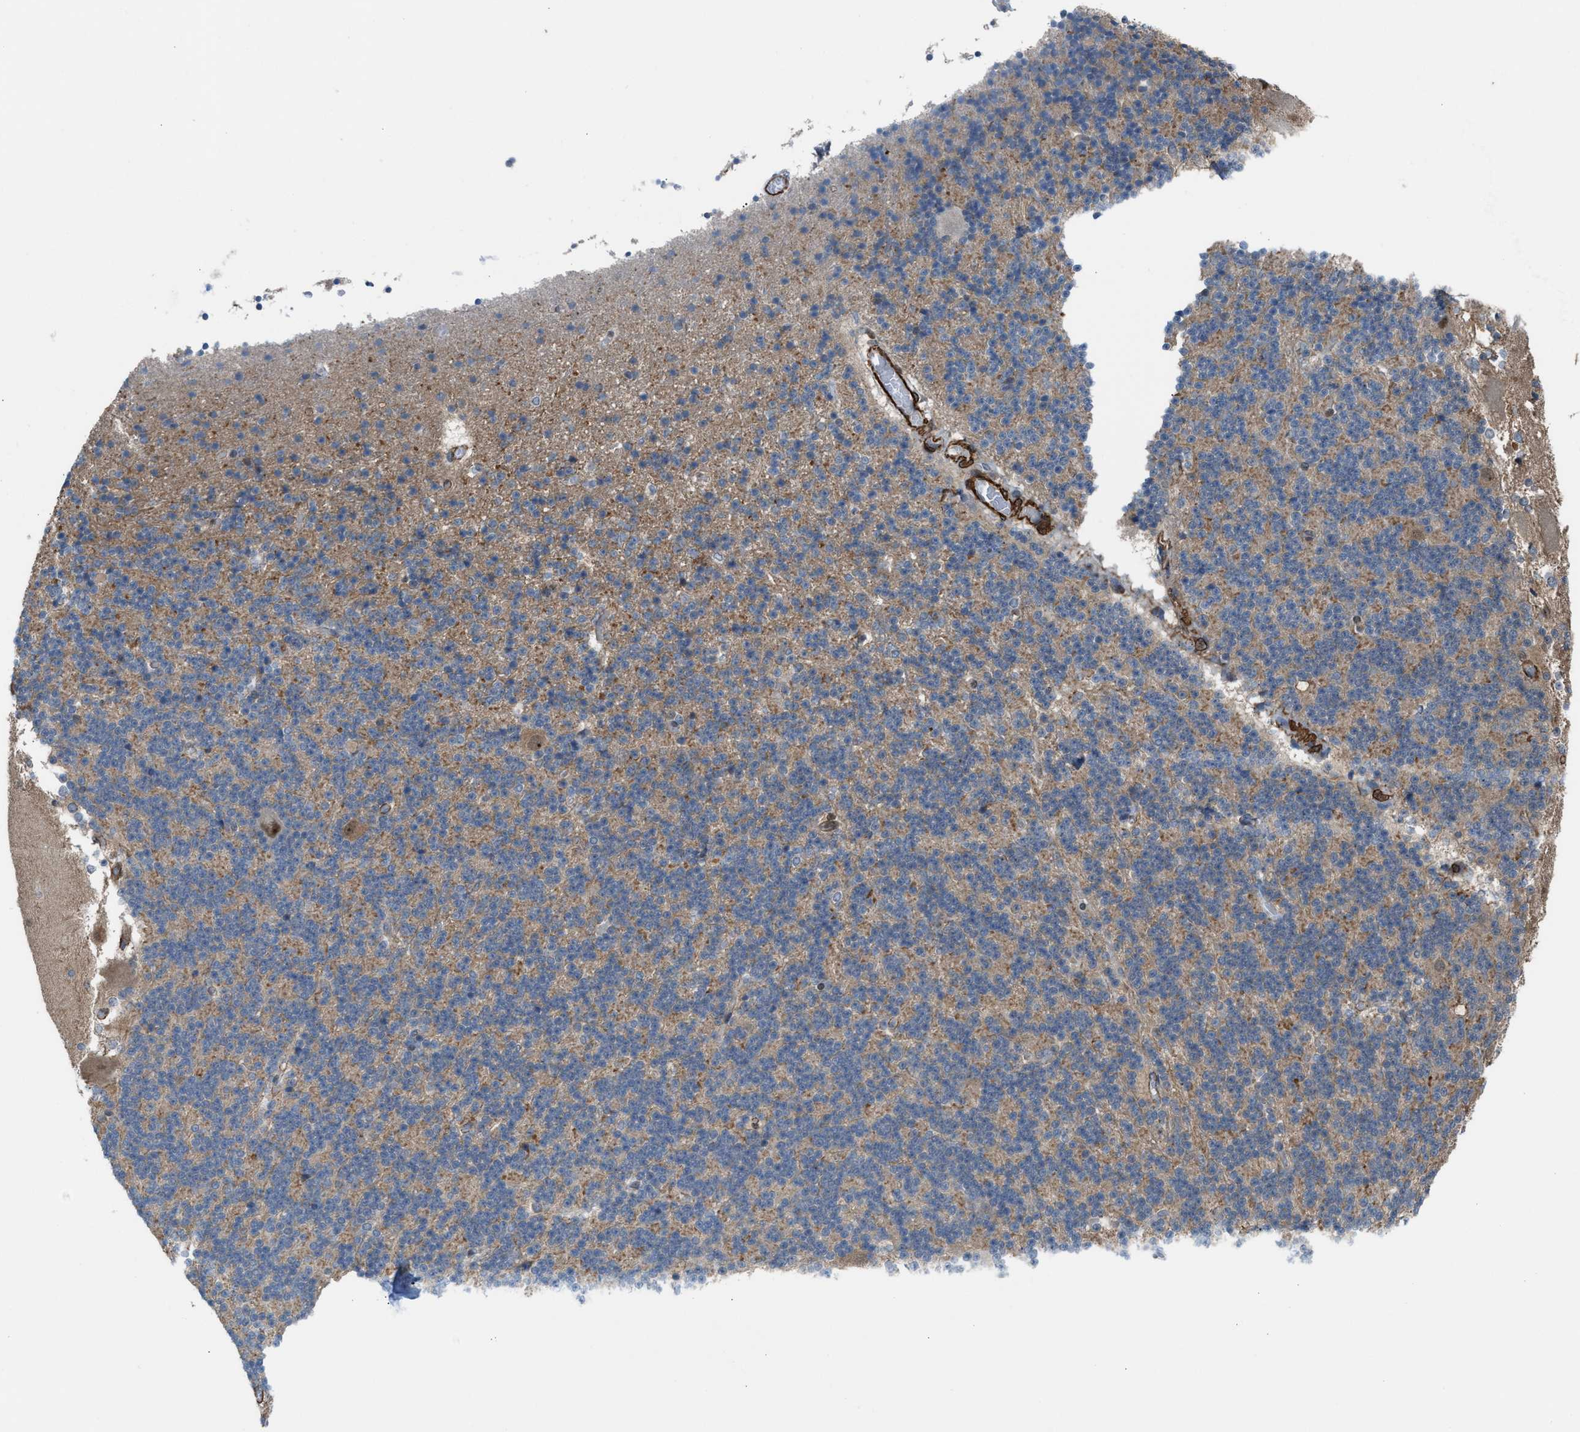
{"staining": {"intensity": "moderate", "quantity": ">75%", "location": "cytoplasmic/membranous"}, "tissue": "cerebellum", "cell_type": "Cells in granular layer", "image_type": "normal", "snomed": [{"axis": "morphology", "description": "Normal tissue, NOS"}, {"axis": "topography", "description": "Cerebellum"}], "caption": "Cerebellum stained with DAB immunohistochemistry (IHC) shows medium levels of moderate cytoplasmic/membranous positivity in approximately >75% of cells in granular layer. (DAB (3,3'-diaminobenzidine) IHC with brightfield microscopy, high magnification).", "gene": "NQO2", "patient": {"sex": "female", "age": 19}}